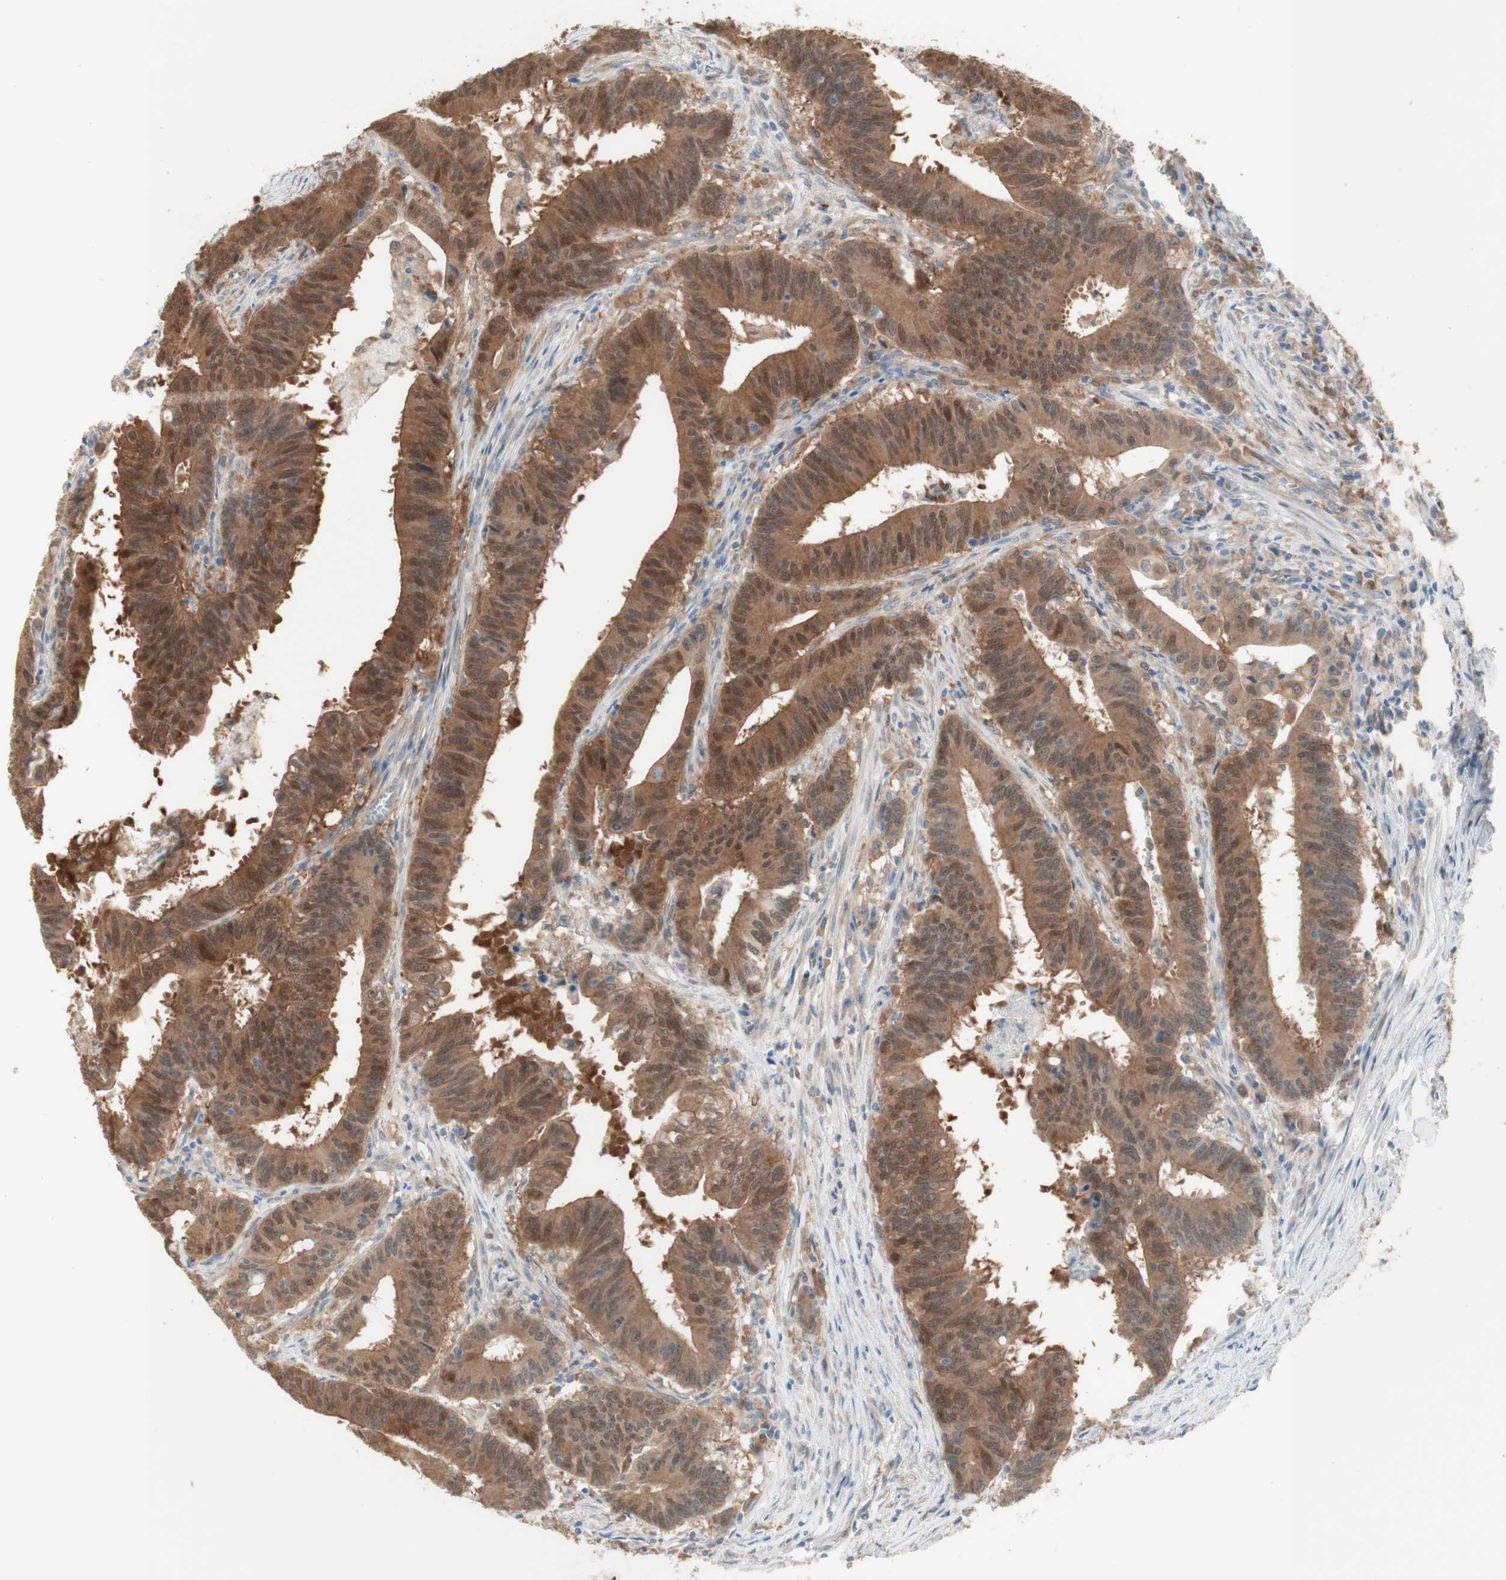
{"staining": {"intensity": "moderate", "quantity": ">75%", "location": "cytoplasmic/membranous,nuclear"}, "tissue": "colorectal cancer", "cell_type": "Tumor cells", "image_type": "cancer", "snomed": [{"axis": "morphology", "description": "Adenocarcinoma, NOS"}, {"axis": "topography", "description": "Colon"}], "caption": "About >75% of tumor cells in human colorectal cancer show moderate cytoplasmic/membranous and nuclear protein positivity as visualized by brown immunohistochemical staining.", "gene": "COMT", "patient": {"sex": "male", "age": 45}}